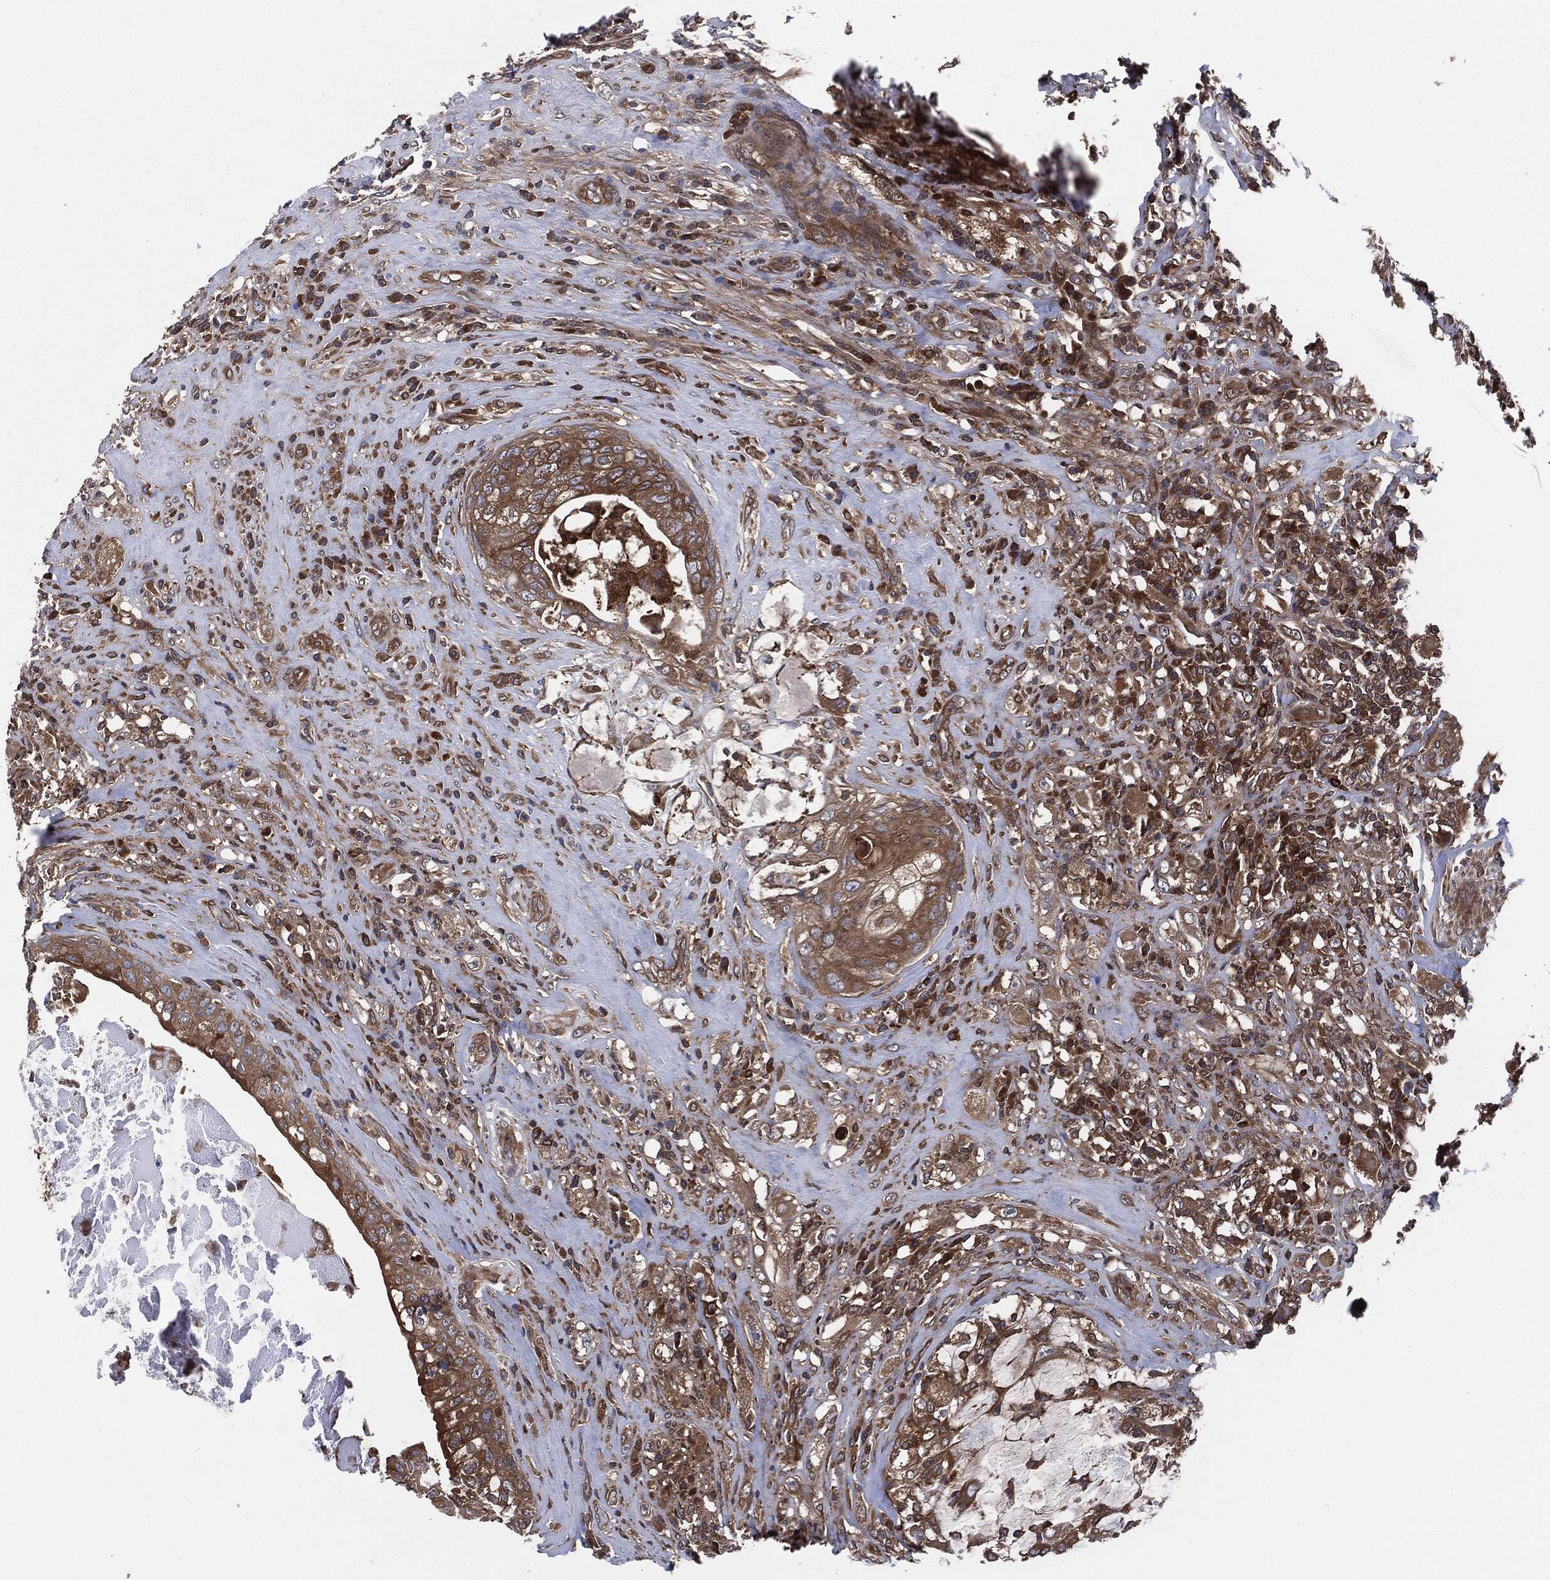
{"staining": {"intensity": "weak", "quantity": ">75%", "location": "cytoplasmic/membranous"}, "tissue": "testis cancer", "cell_type": "Tumor cells", "image_type": "cancer", "snomed": [{"axis": "morphology", "description": "Necrosis, NOS"}, {"axis": "morphology", "description": "Carcinoma, Embryonal, NOS"}, {"axis": "topography", "description": "Testis"}], "caption": "Testis cancer stained with a brown dye exhibits weak cytoplasmic/membranous positive expression in about >75% of tumor cells.", "gene": "XPNPEP1", "patient": {"sex": "male", "age": 19}}